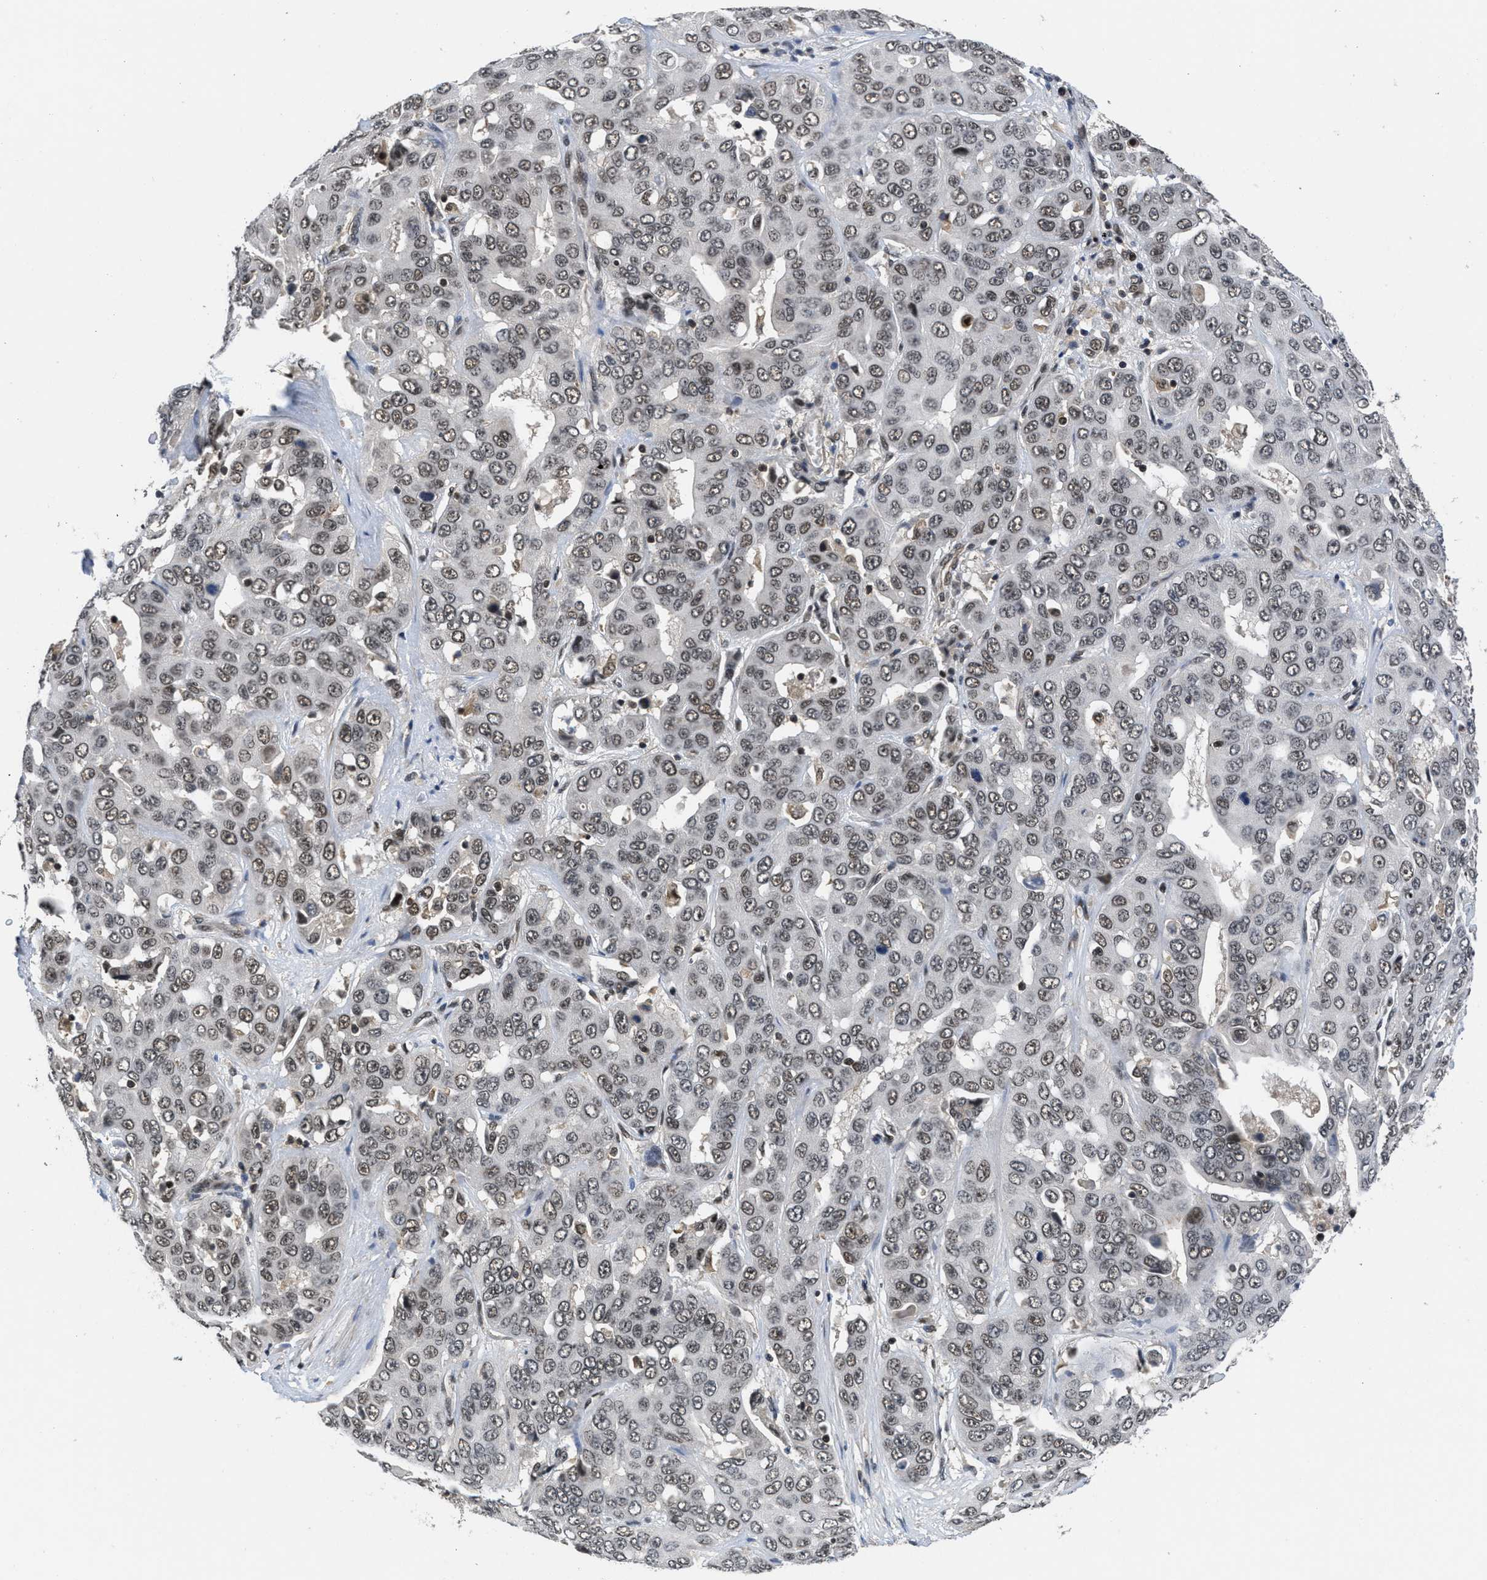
{"staining": {"intensity": "moderate", "quantity": ">75%", "location": "nuclear"}, "tissue": "liver cancer", "cell_type": "Tumor cells", "image_type": "cancer", "snomed": [{"axis": "morphology", "description": "Cholangiocarcinoma"}, {"axis": "topography", "description": "Liver"}], "caption": "Liver cancer (cholangiocarcinoma) stained for a protein exhibits moderate nuclear positivity in tumor cells.", "gene": "CUL4B", "patient": {"sex": "female", "age": 52}}